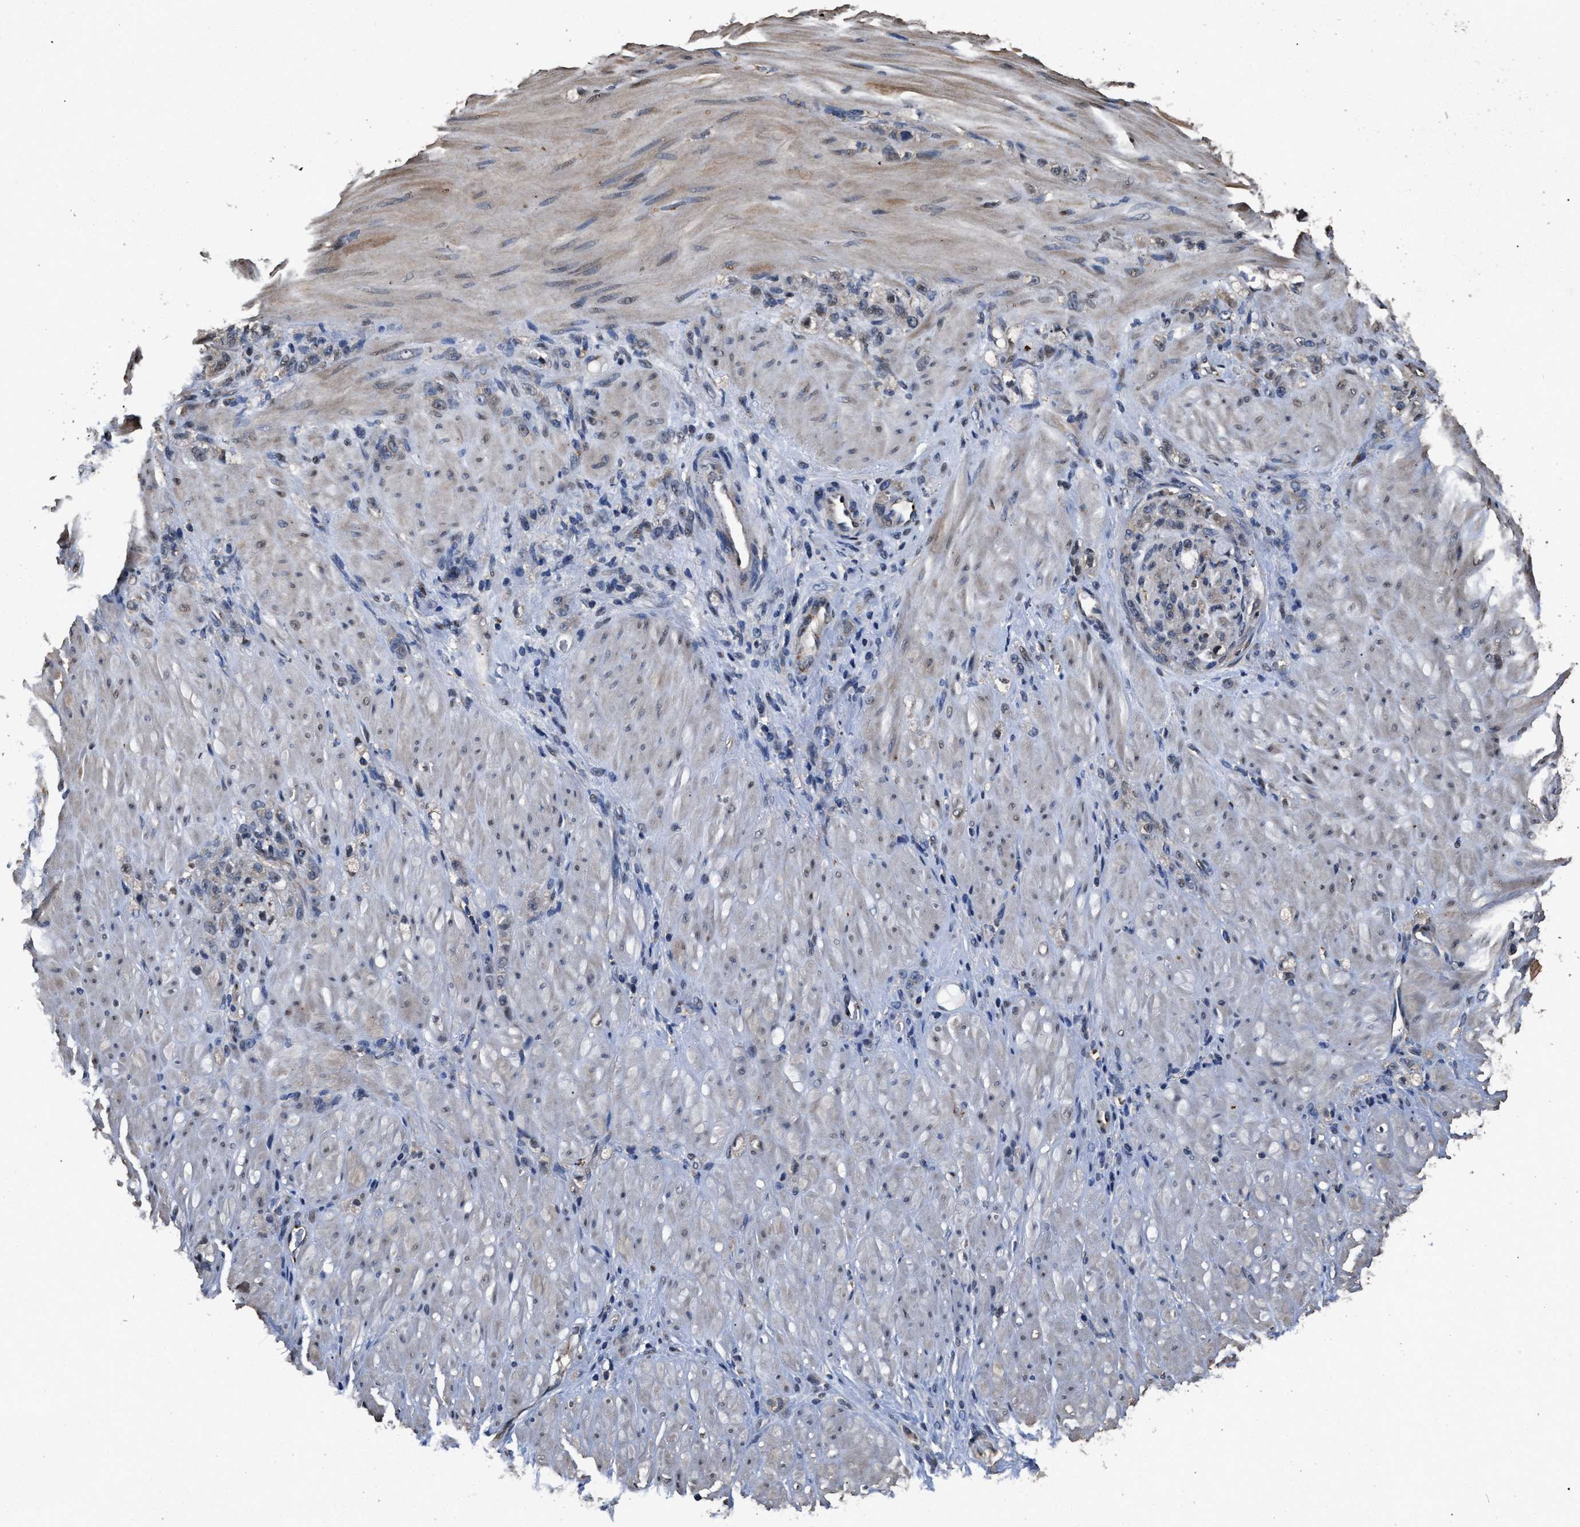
{"staining": {"intensity": "weak", "quantity": "<25%", "location": "nuclear"}, "tissue": "stomach cancer", "cell_type": "Tumor cells", "image_type": "cancer", "snomed": [{"axis": "morphology", "description": "Normal tissue, NOS"}, {"axis": "morphology", "description": "Adenocarcinoma, NOS"}, {"axis": "topography", "description": "Stomach"}], "caption": "Histopathology image shows no protein positivity in tumor cells of stomach cancer (adenocarcinoma) tissue.", "gene": "TPST2", "patient": {"sex": "male", "age": 82}}